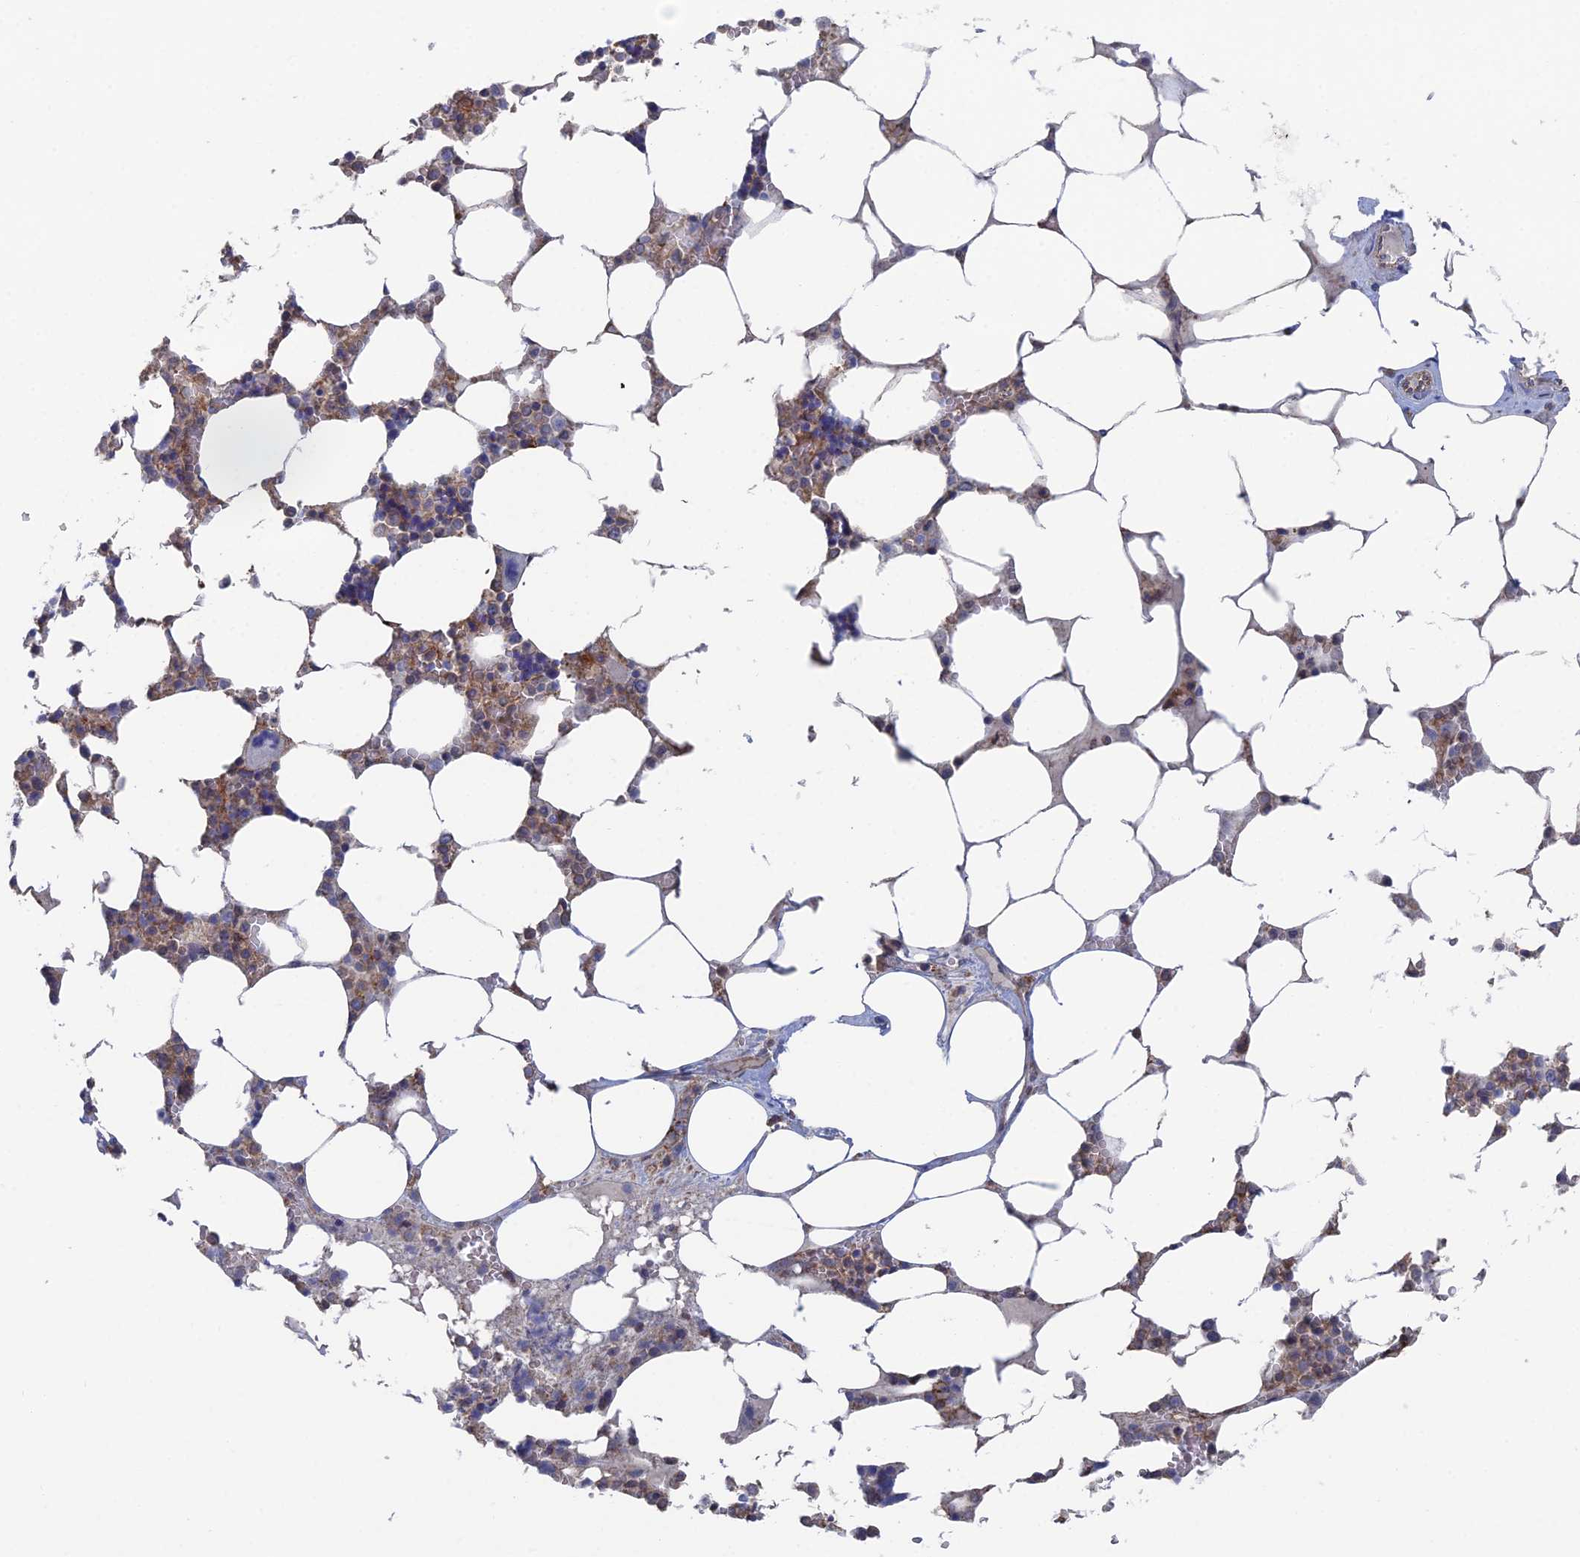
{"staining": {"intensity": "weak", "quantity": "<25%", "location": "cytoplasmic/membranous"}, "tissue": "bone marrow", "cell_type": "Hematopoietic cells", "image_type": "normal", "snomed": [{"axis": "morphology", "description": "Normal tissue, NOS"}, {"axis": "topography", "description": "Bone marrow"}], "caption": "High power microscopy micrograph of an immunohistochemistry (IHC) histopathology image of unremarkable bone marrow, revealing no significant expression in hematopoietic cells. (Stains: DAB (3,3'-diaminobenzidine) immunohistochemistry (IHC) with hematoxylin counter stain, Microscopy: brightfield microscopy at high magnification).", "gene": "SNX11", "patient": {"sex": "male", "age": 64}}